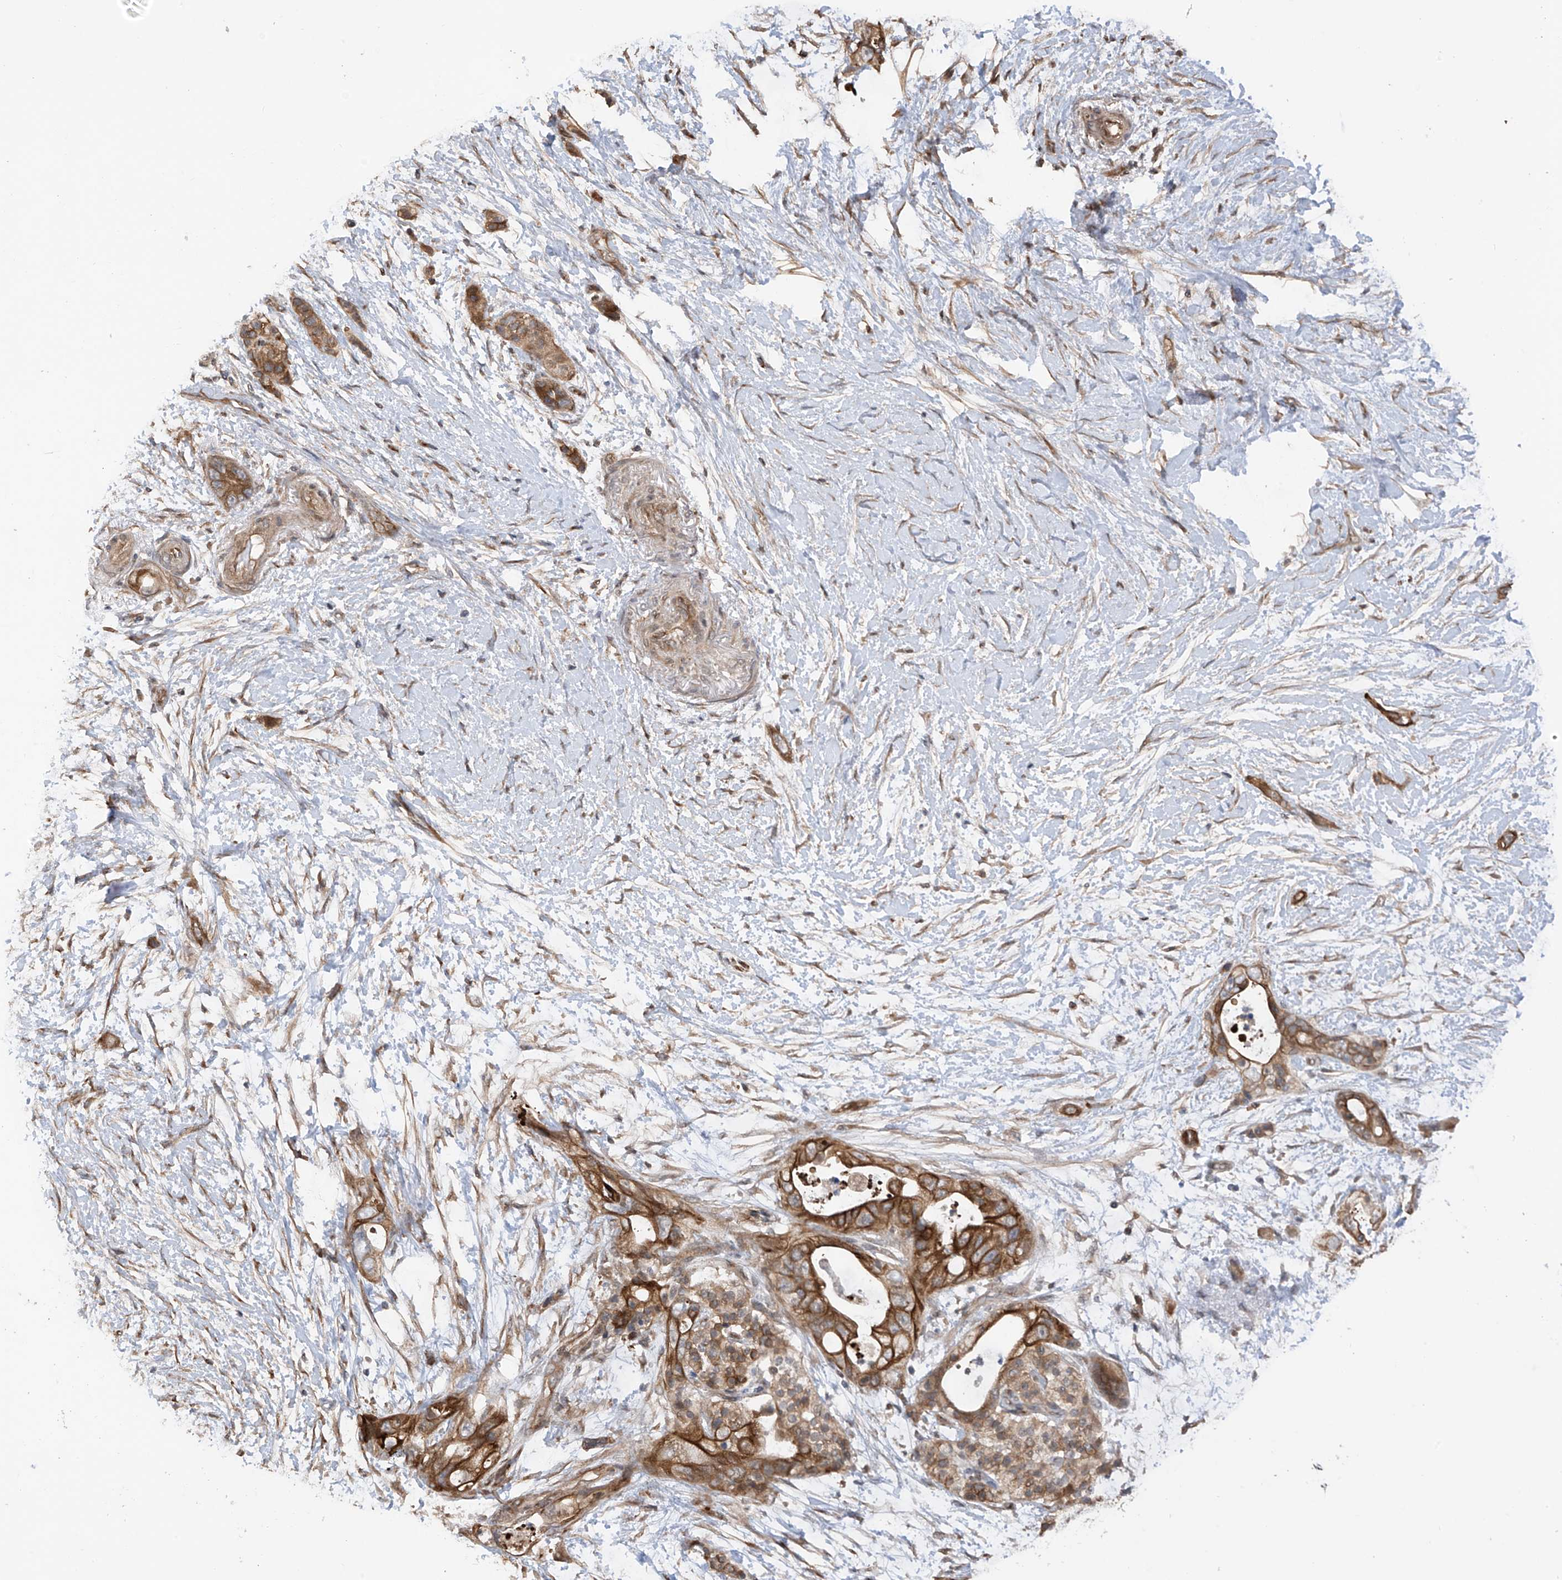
{"staining": {"intensity": "strong", "quantity": ">75%", "location": "cytoplasmic/membranous"}, "tissue": "pancreatic cancer", "cell_type": "Tumor cells", "image_type": "cancer", "snomed": [{"axis": "morphology", "description": "Adenocarcinoma, NOS"}, {"axis": "topography", "description": "Pancreas"}], "caption": "DAB immunohistochemical staining of human pancreatic adenocarcinoma shows strong cytoplasmic/membranous protein expression in about >75% of tumor cells.", "gene": "RPAIN", "patient": {"sex": "male", "age": 53}}